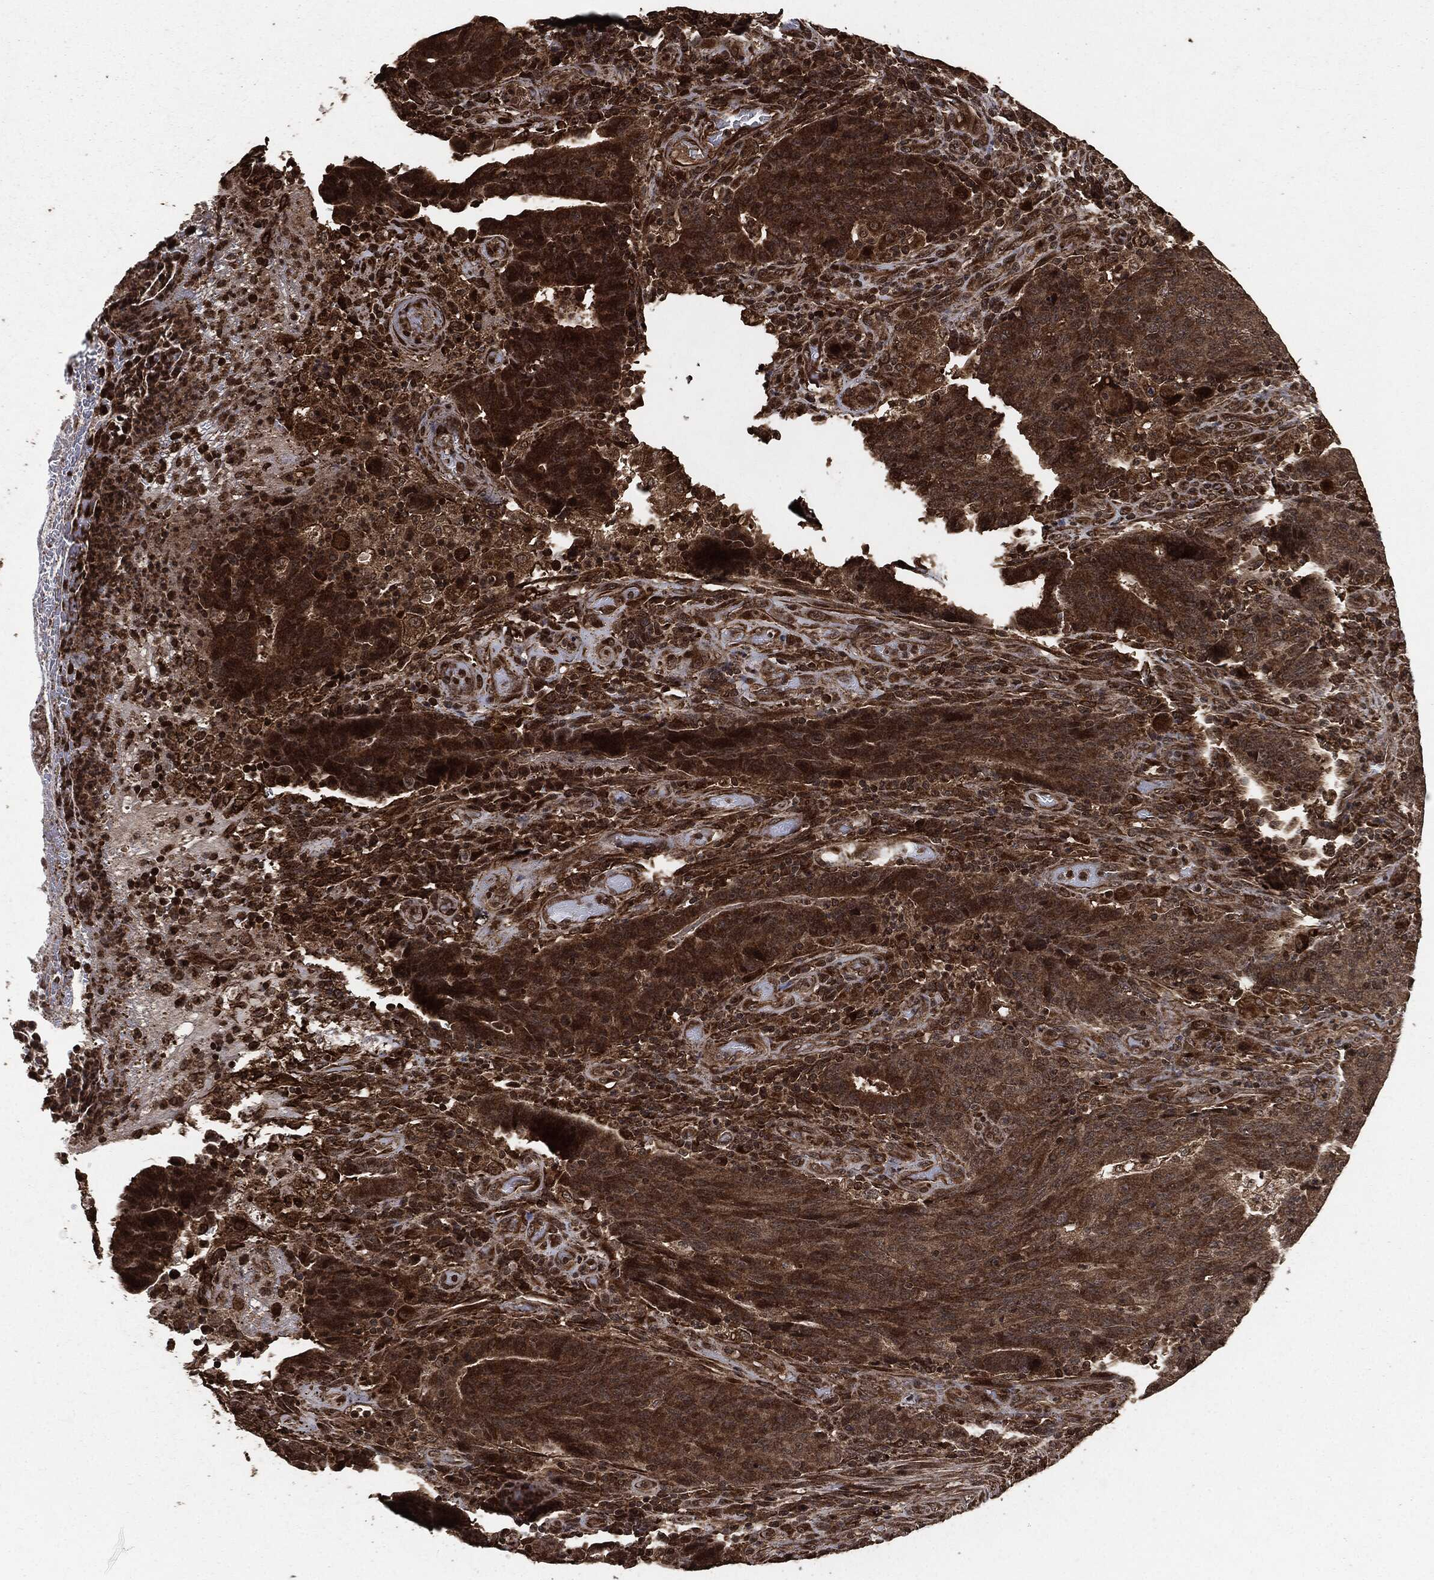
{"staining": {"intensity": "strong", "quantity": "25%-75%", "location": "cytoplasmic/membranous"}, "tissue": "colorectal cancer", "cell_type": "Tumor cells", "image_type": "cancer", "snomed": [{"axis": "morphology", "description": "Adenocarcinoma, NOS"}, {"axis": "topography", "description": "Colon"}], "caption": "This photomicrograph exhibits IHC staining of human colorectal cancer, with high strong cytoplasmic/membranous positivity in about 25%-75% of tumor cells.", "gene": "EGFR", "patient": {"sex": "female", "age": 75}}